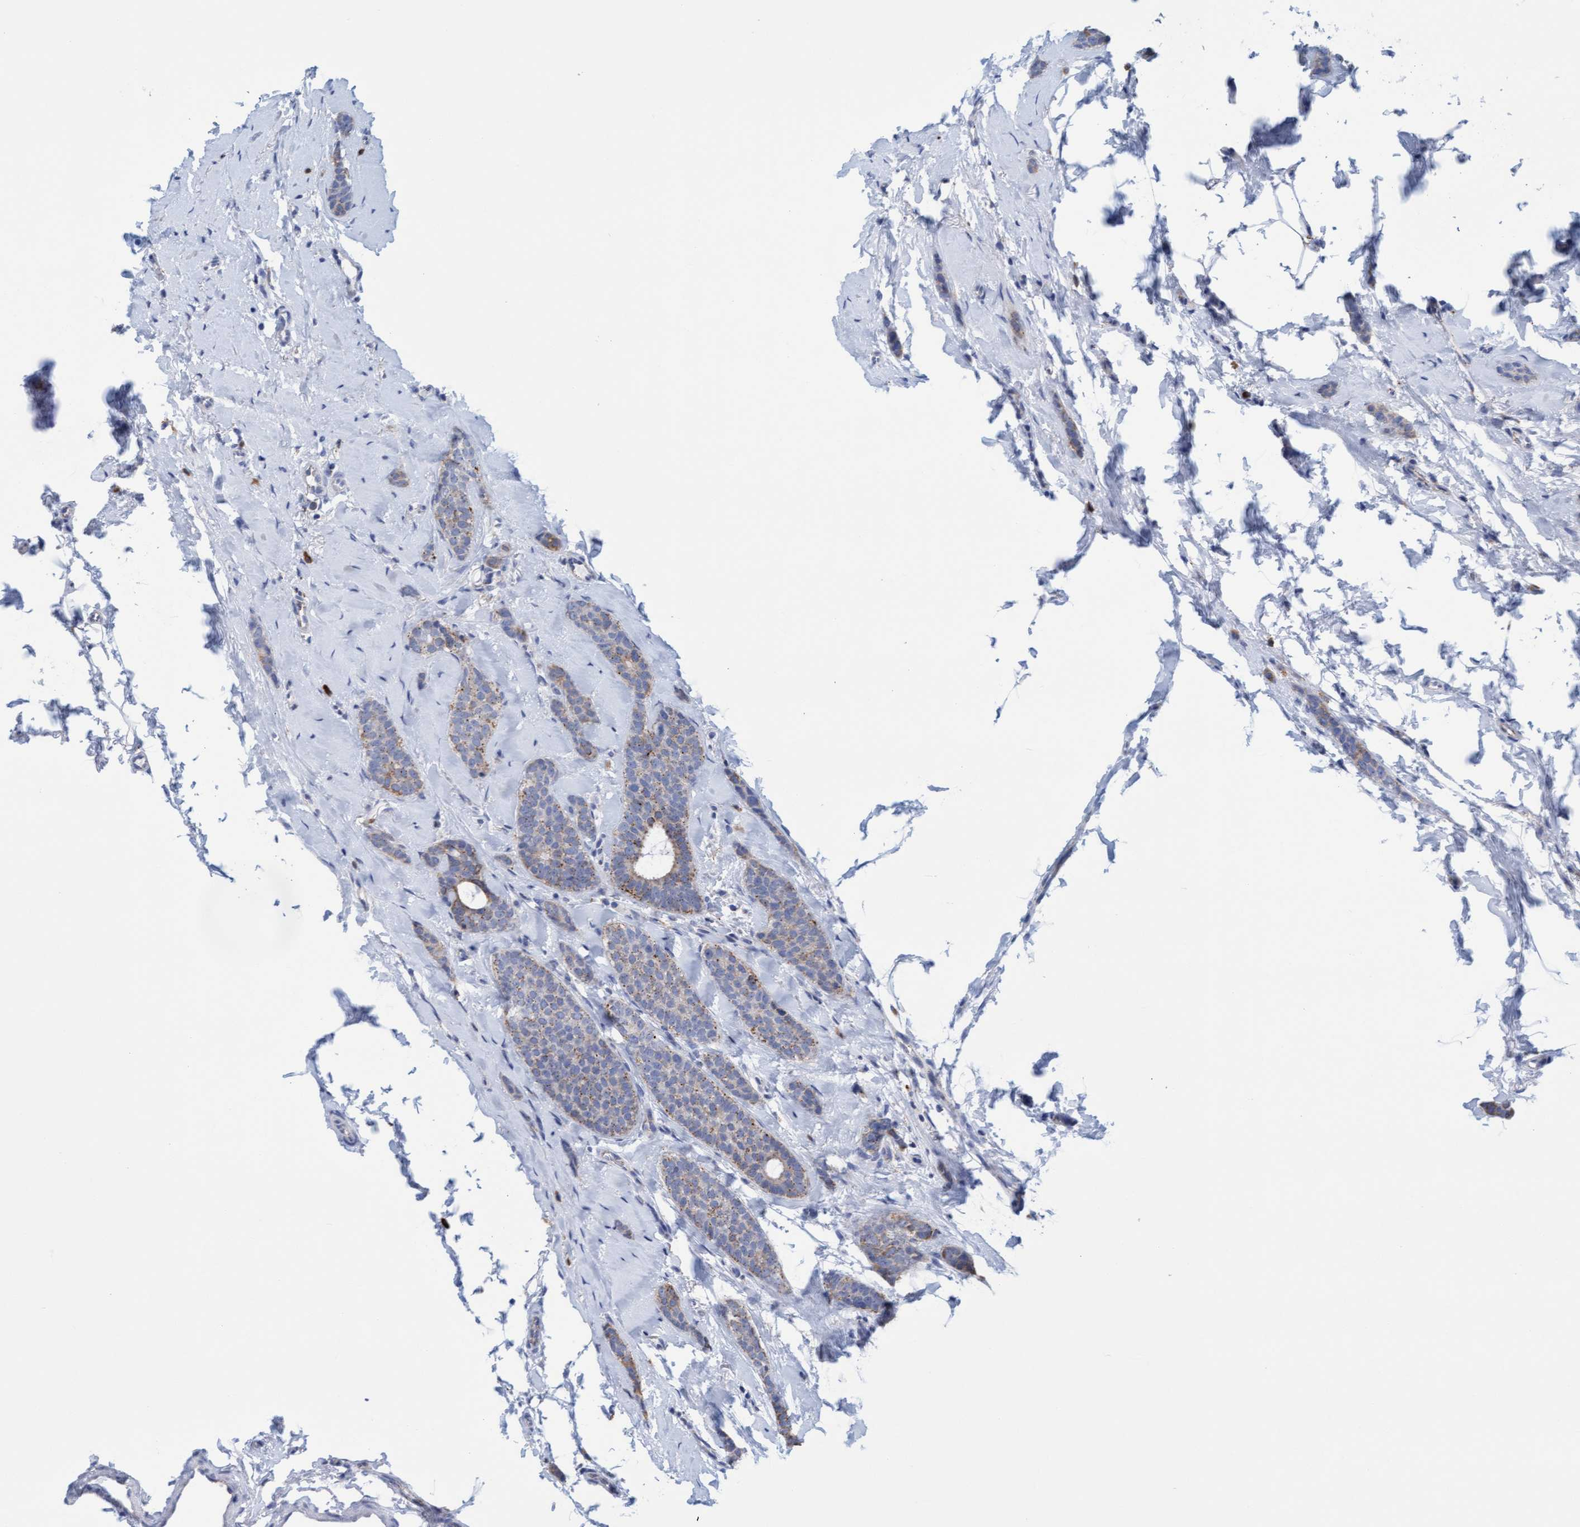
{"staining": {"intensity": "weak", "quantity": "<25%", "location": "cytoplasmic/membranous"}, "tissue": "breast cancer", "cell_type": "Tumor cells", "image_type": "cancer", "snomed": [{"axis": "morphology", "description": "Lobular carcinoma"}, {"axis": "topography", "description": "Skin"}, {"axis": "topography", "description": "Breast"}], "caption": "Immunohistochemical staining of breast cancer (lobular carcinoma) exhibits no significant positivity in tumor cells. (Stains: DAB immunohistochemistry (IHC) with hematoxylin counter stain, Microscopy: brightfield microscopy at high magnification).", "gene": "SGSH", "patient": {"sex": "female", "age": 46}}